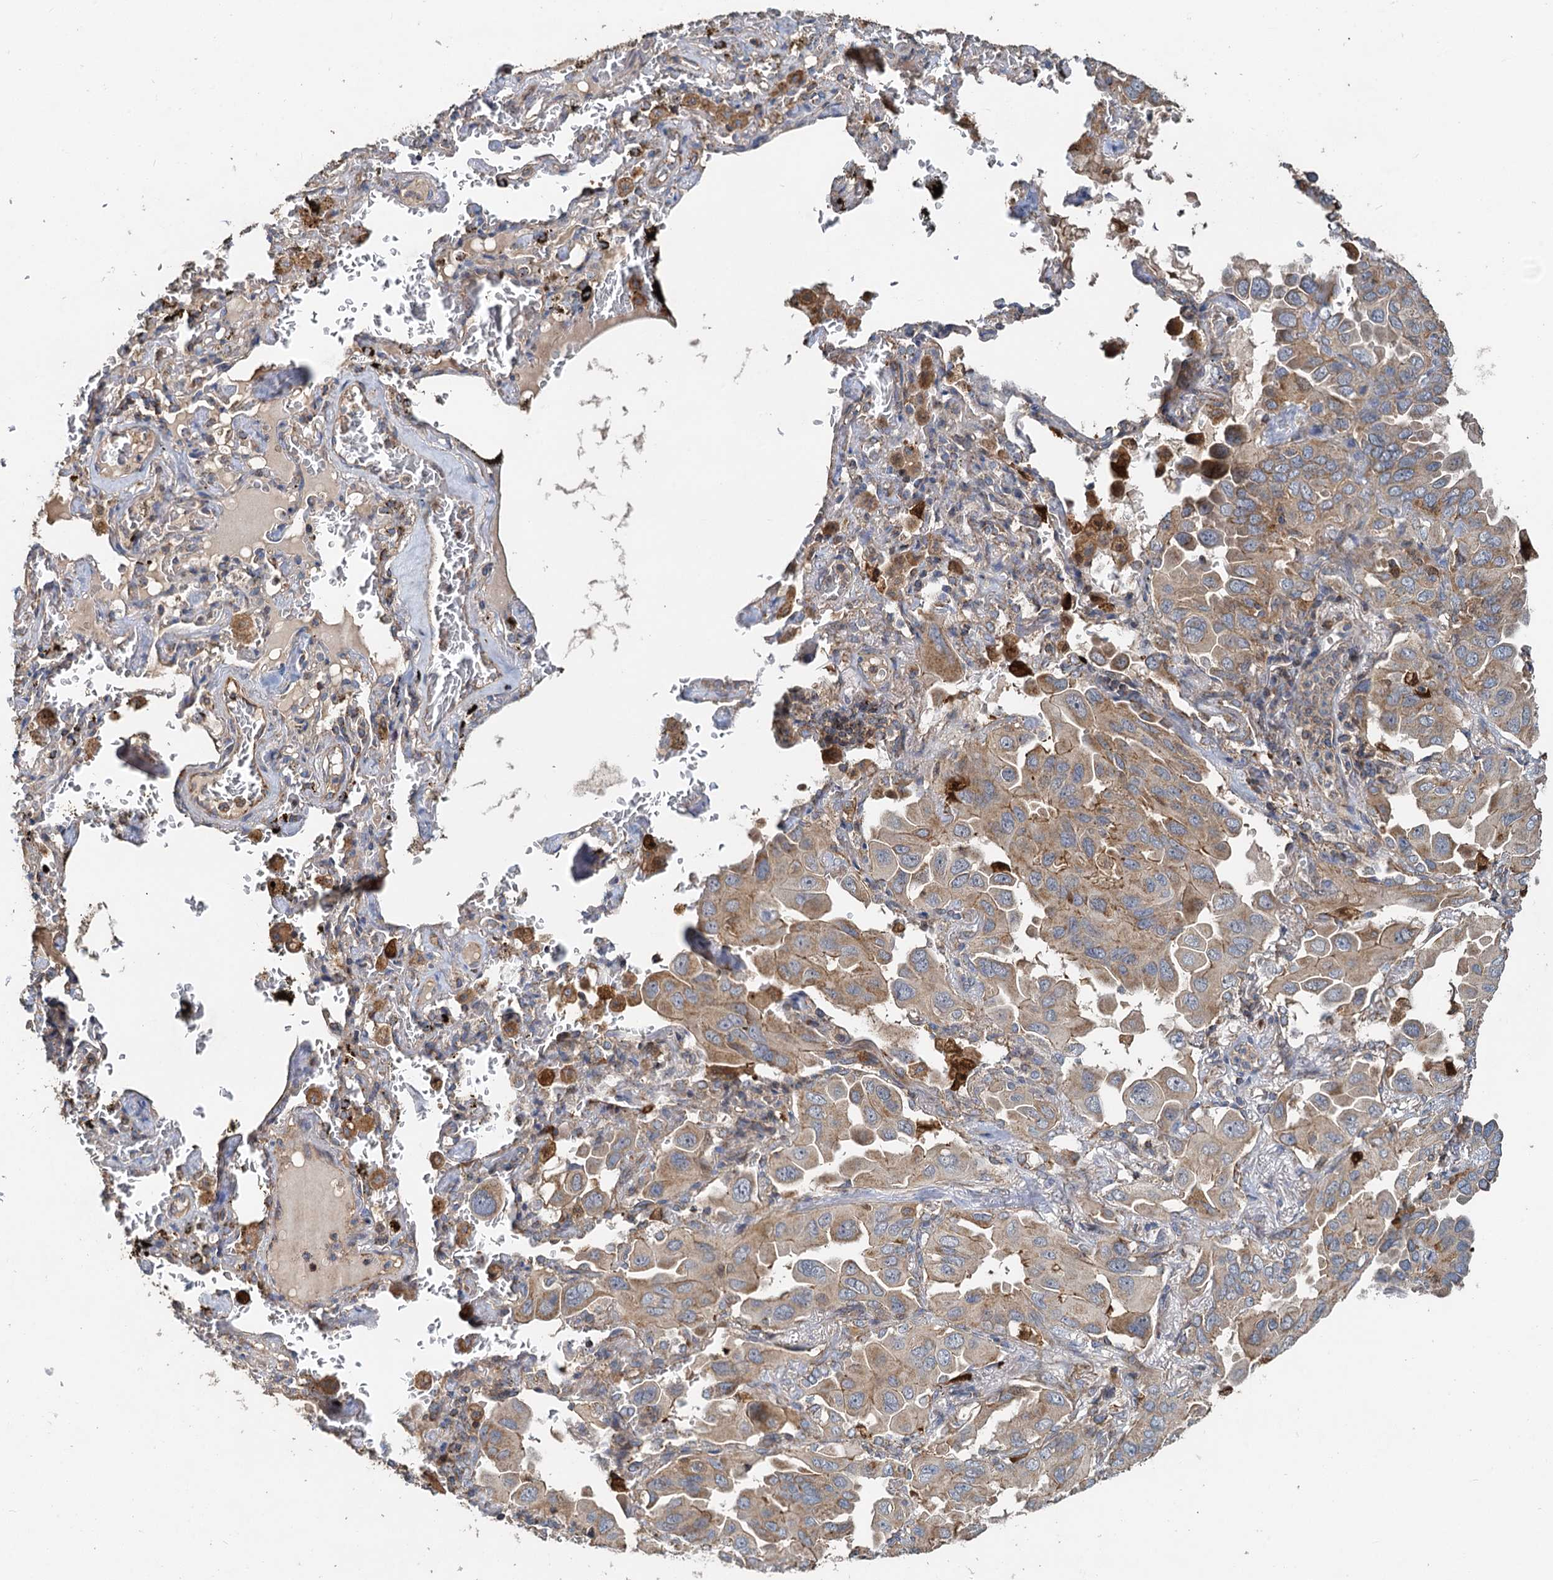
{"staining": {"intensity": "weak", "quantity": ">75%", "location": "cytoplasmic/membranous"}, "tissue": "lung cancer", "cell_type": "Tumor cells", "image_type": "cancer", "snomed": [{"axis": "morphology", "description": "Adenocarcinoma, NOS"}, {"axis": "topography", "description": "Lung"}], "caption": "Protein expression analysis of adenocarcinoma (lung) reveals weak cytoplasmic/membranous staining in about >75% of tumor cells.", "gene": "SDS", "patient": {"sex": "male", "age": 64}}